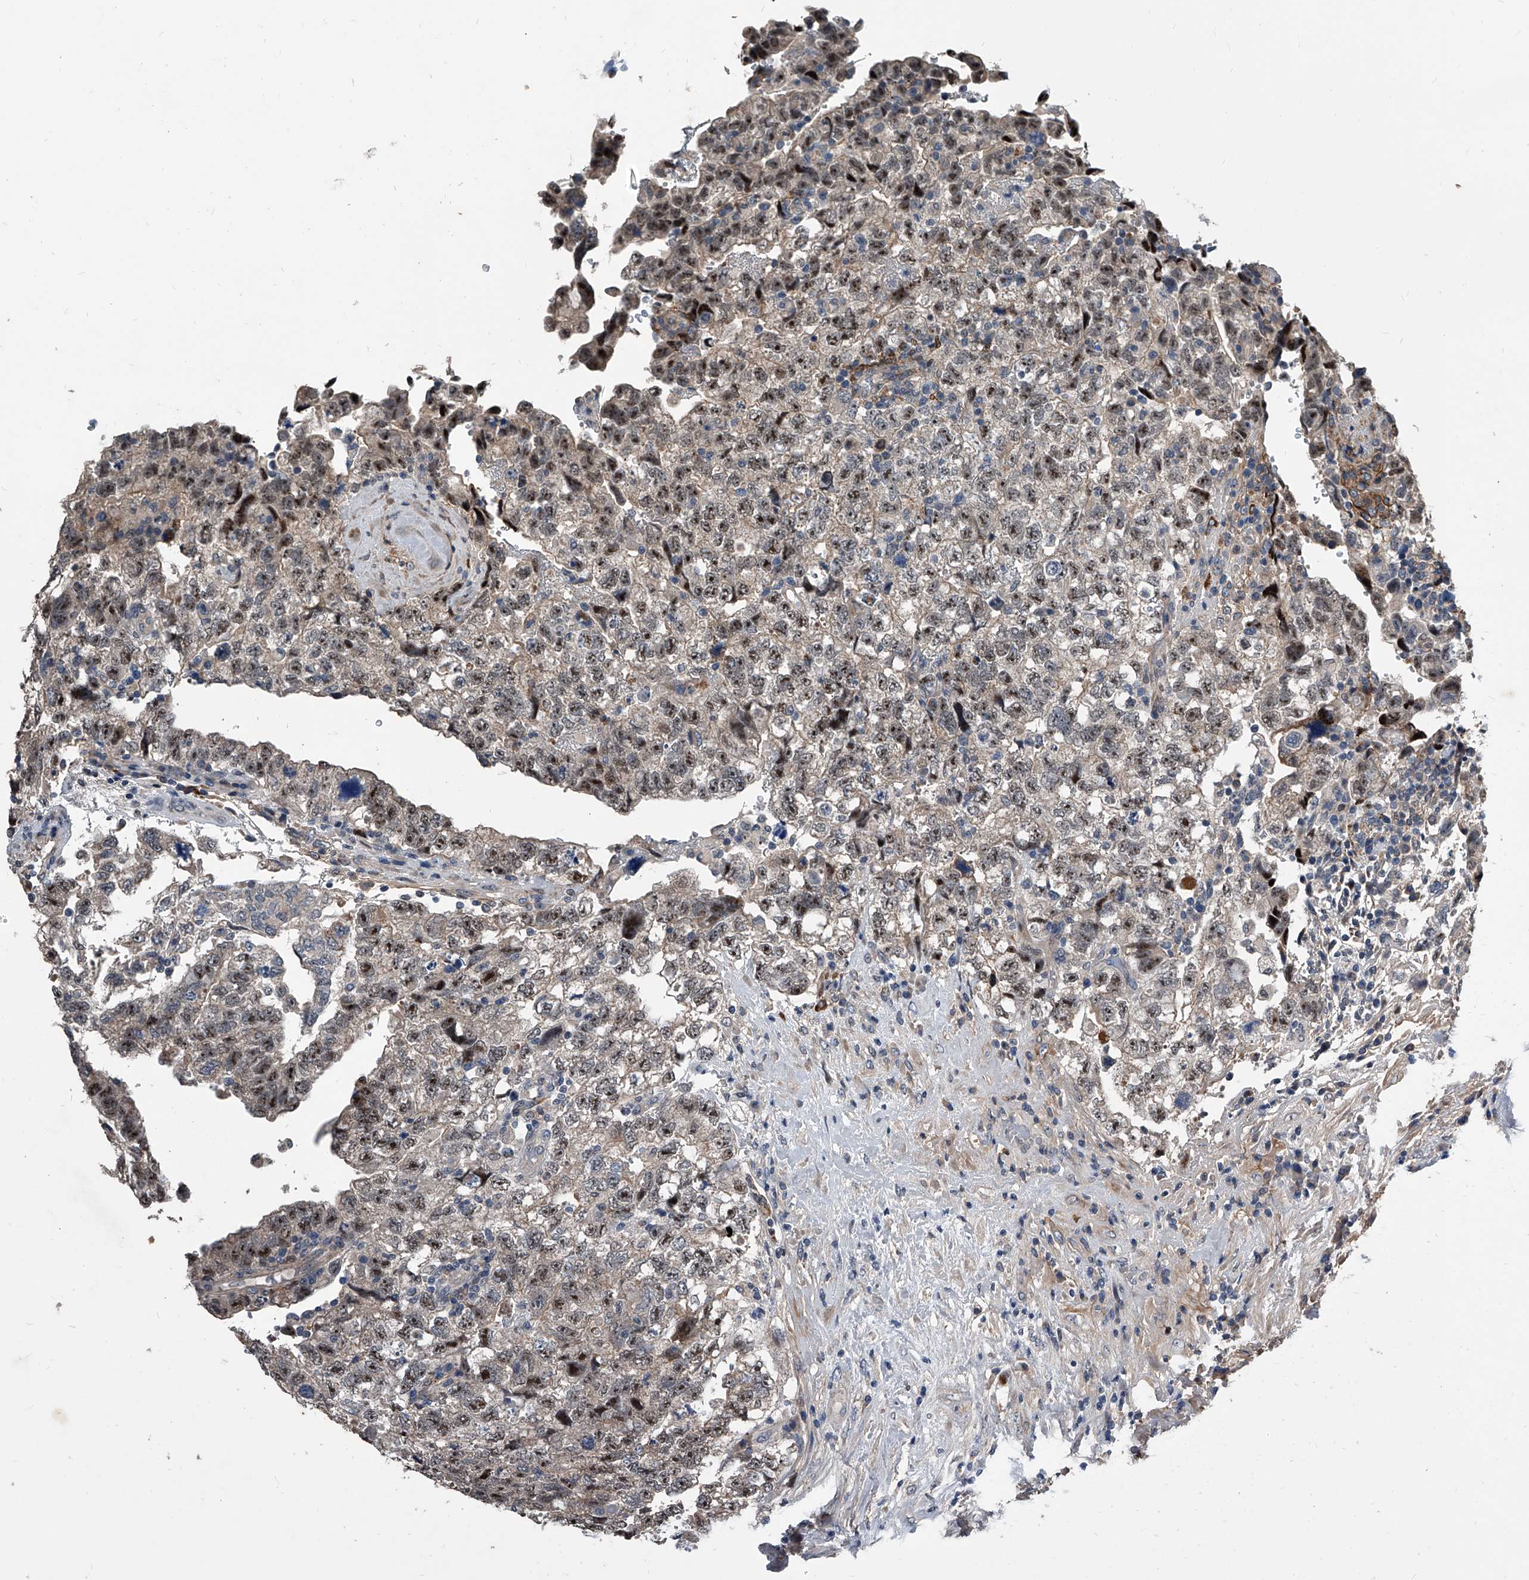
{"staining": {"intensity": "moderate", "quantity": ">75%", "location": "nuclear"}, "tissue": "testis cancer", "cell_type": "Tumor cells", "image_type": "cancer", "snomed": [{"axis": "morphology", "description": "Carcinoma, Embryonal, NOS"}, {"axis": "topography", "description": "Testis"}], "caption": "This is a histology image of IHC staining of testis embryonal carcinoma, which shows moderate staining in the nuclear of tumor cells.", "gene": "PHACTR1", "patient": {"sex": "male", "age": 36}}